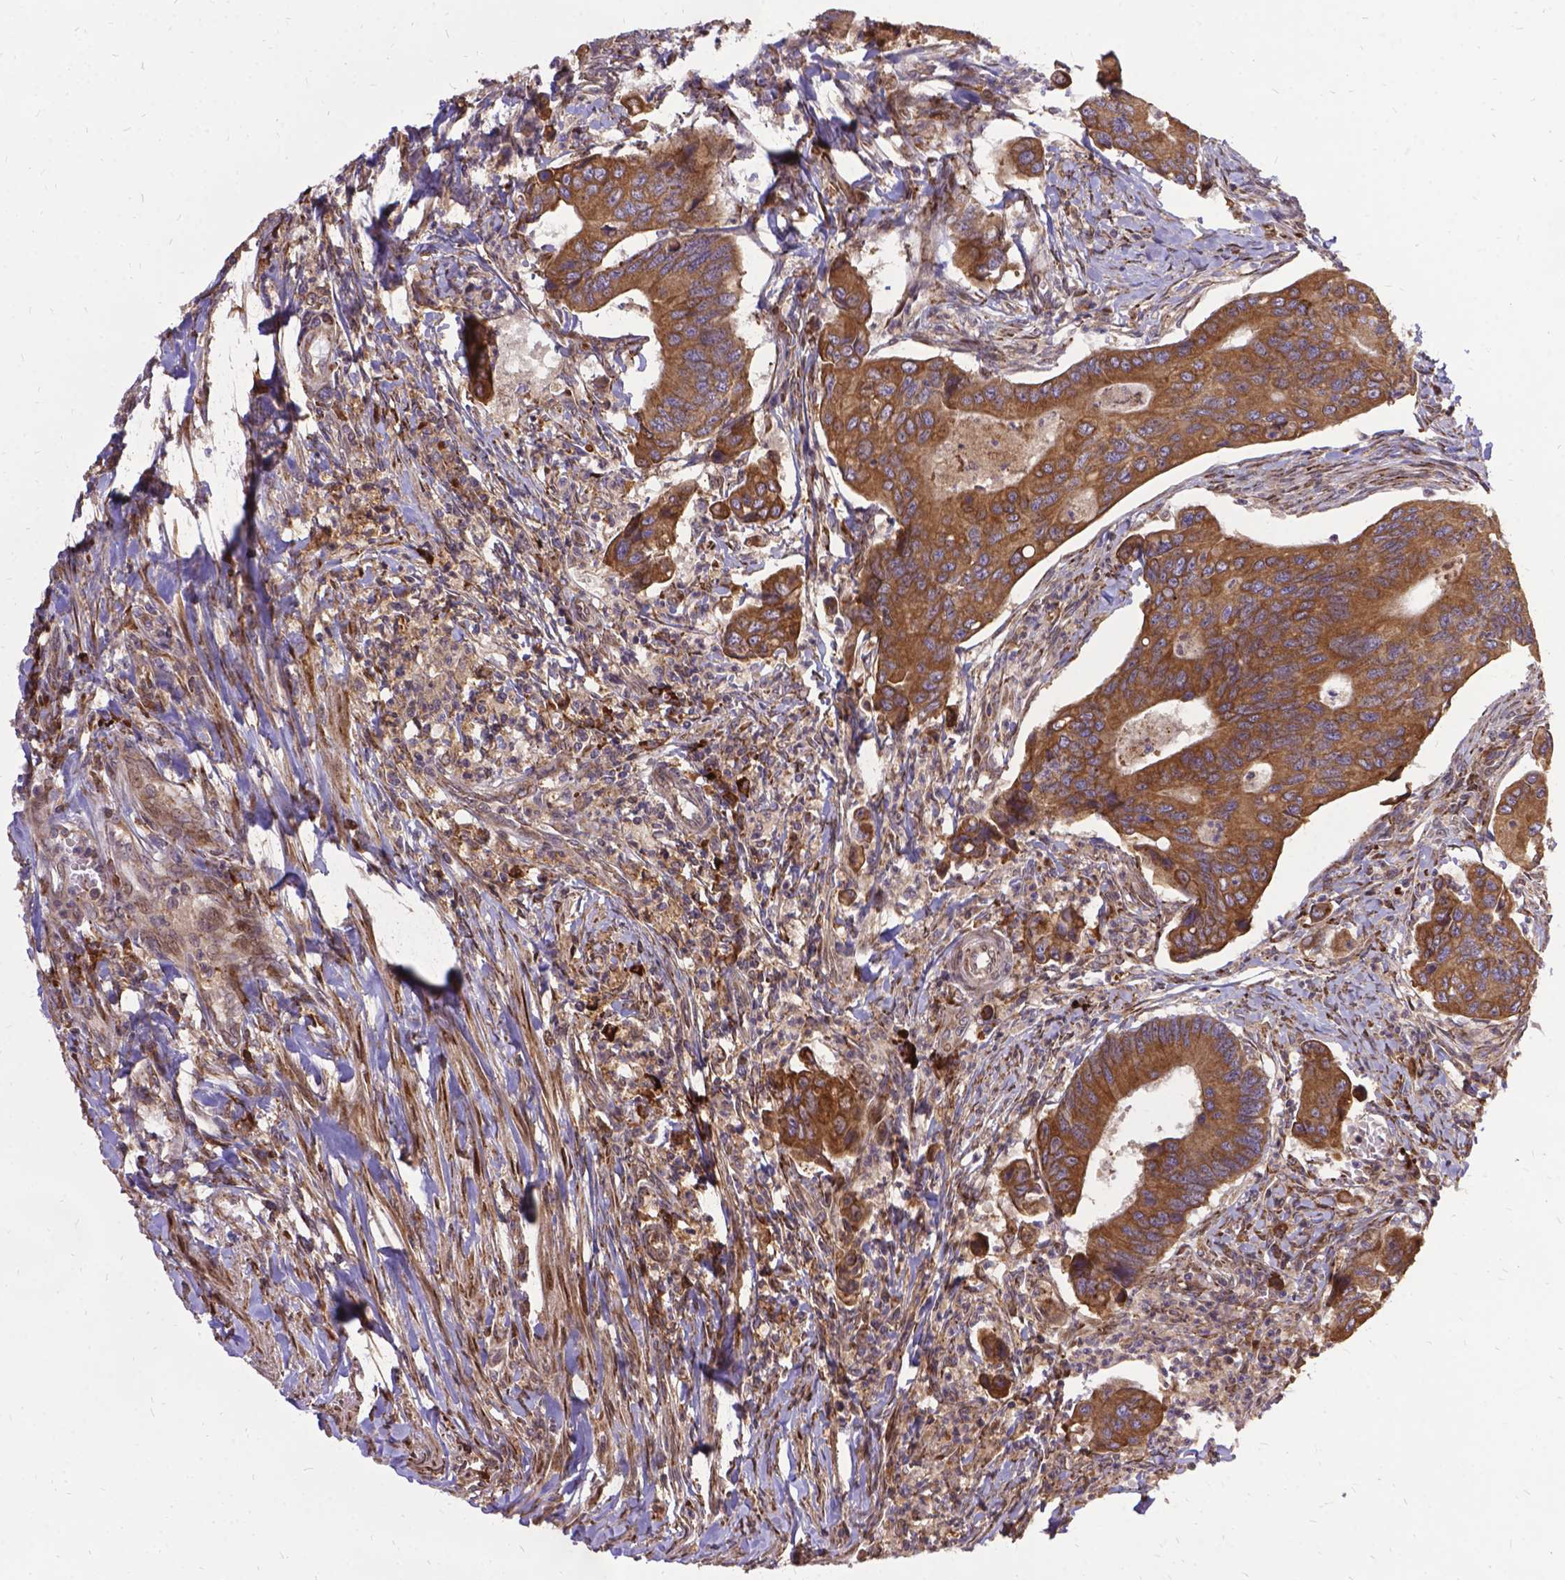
{"staining": {"intensity": "moderate", "quantity": ">75%", "location": "cytoplasmic/membranous"}, "tissue": "colorectal cancer", "cell_type": "Tumor cells", "image_type": "cancer", "snomed": [{"axis": "morphology", "description": "Adenocarcinoma, NOS"}, {"axis": "topography", "description": "Colon"}], "caption": "Protein staining reveals moderate cytoplasmic/membranous staining in approximately >75% of tumor cells in colorectal cancer (adenocarcinoma). (DAB (3,3'-diaminobenzidine) IHC with brightfield microscopy, high magnification).", "gene": "DENND6A", "patient": {"sex": "female", "age": 67}}